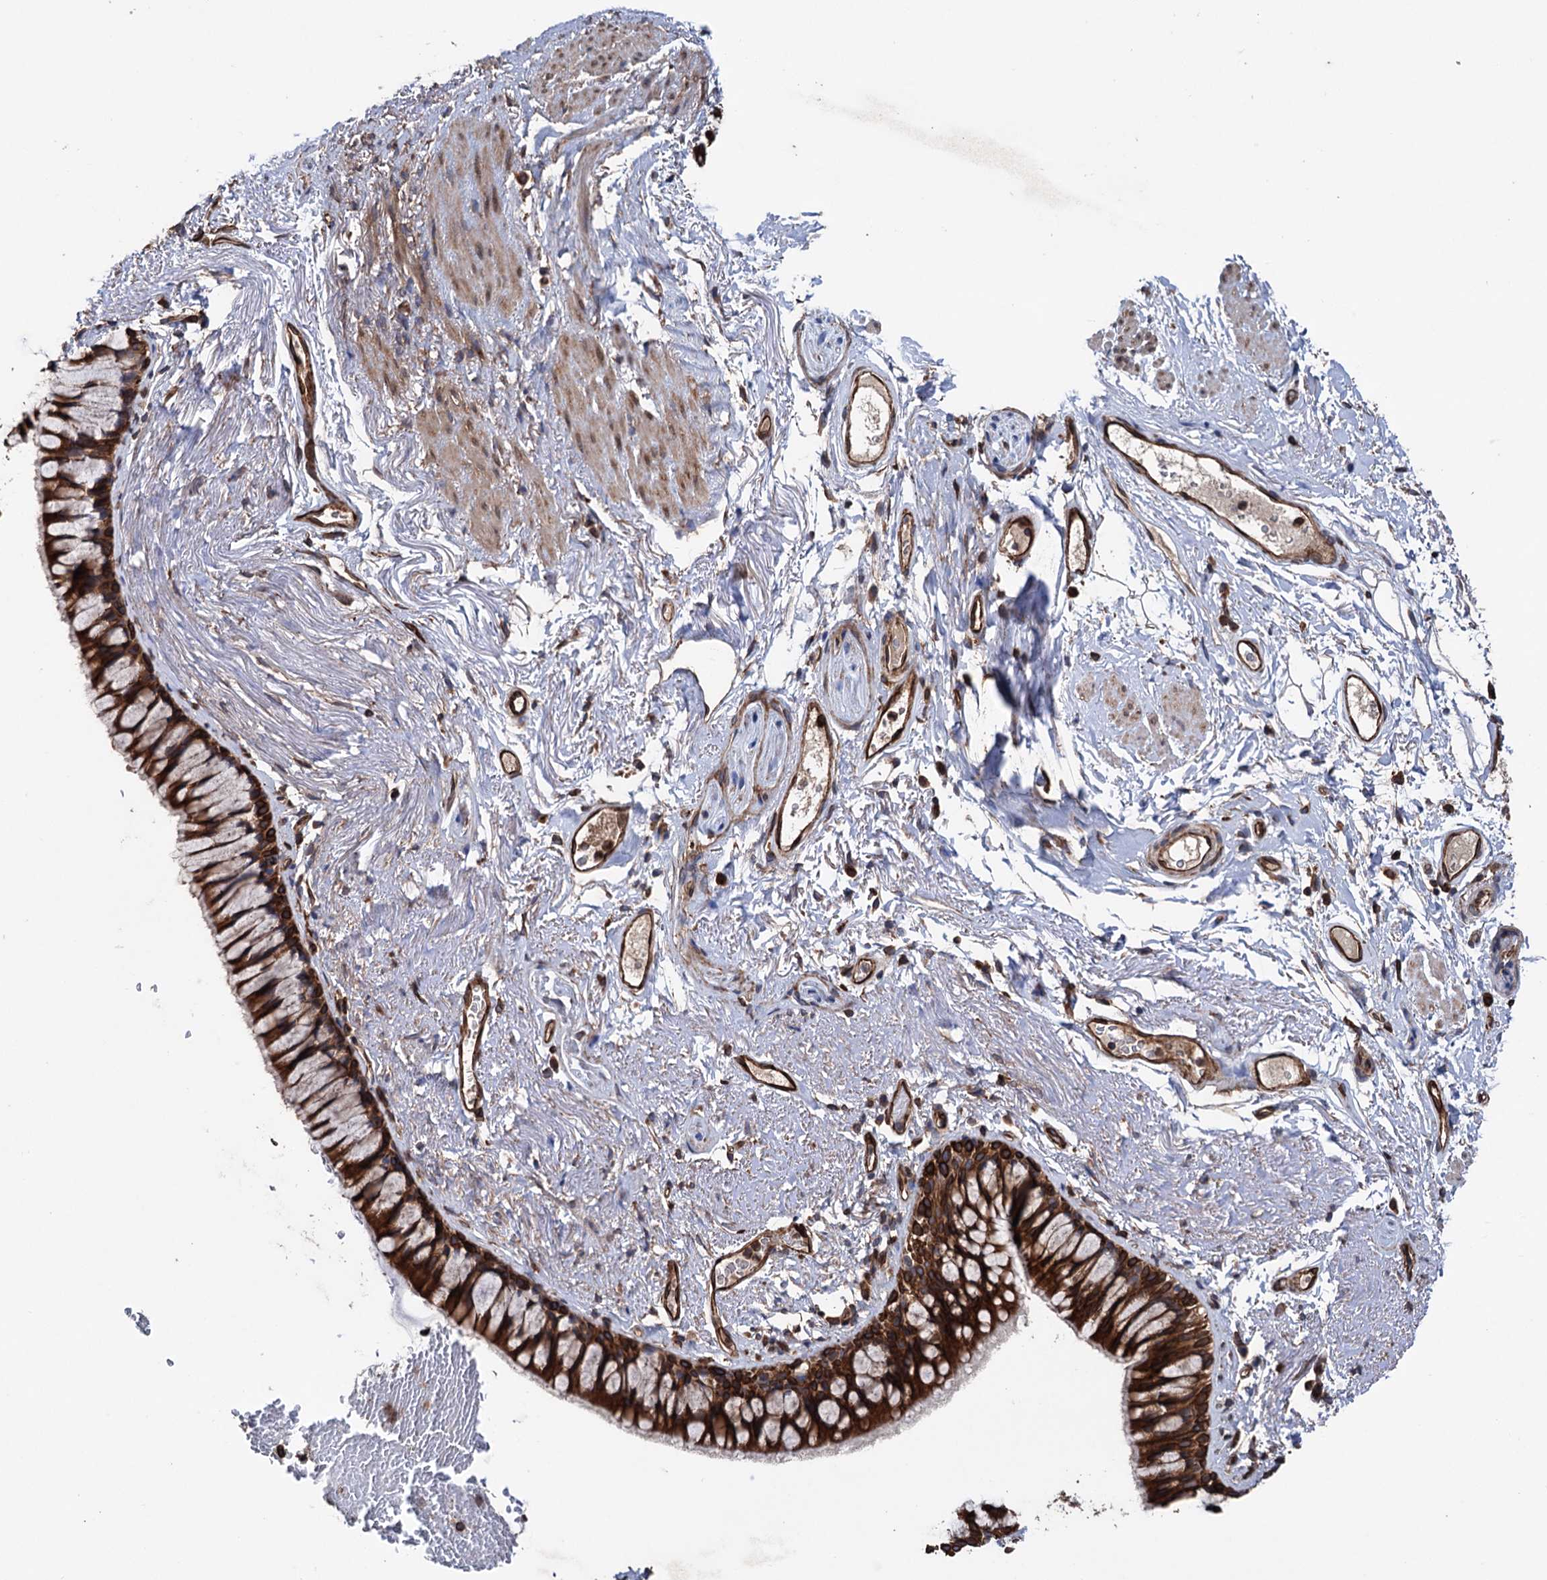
{"staining": {"intensity": "strong", "quantity": ">75%", "location": "cytoplasmic/membranous"}, "tissue": "bronchus", "cell_type": "Respiratory epithelial cells", "image_type": "normal", "snomed": [{"axis": "morphology", "description": "Normal tissue, NOS"}, {"axis": "topography", "description": "Cartilage tissue"}, {"axis": "topography", "description": "Bronchus"}], "caption": "A high amount of strong cytoplasmic/membranous staining is identified in about >75% of respiratory epithelial cells in normal bronchus. The protein is shown in brown color, while the nuclei are stained blue.", "gene": "STING1", "patient": {"sex": "female", "age": 73}}